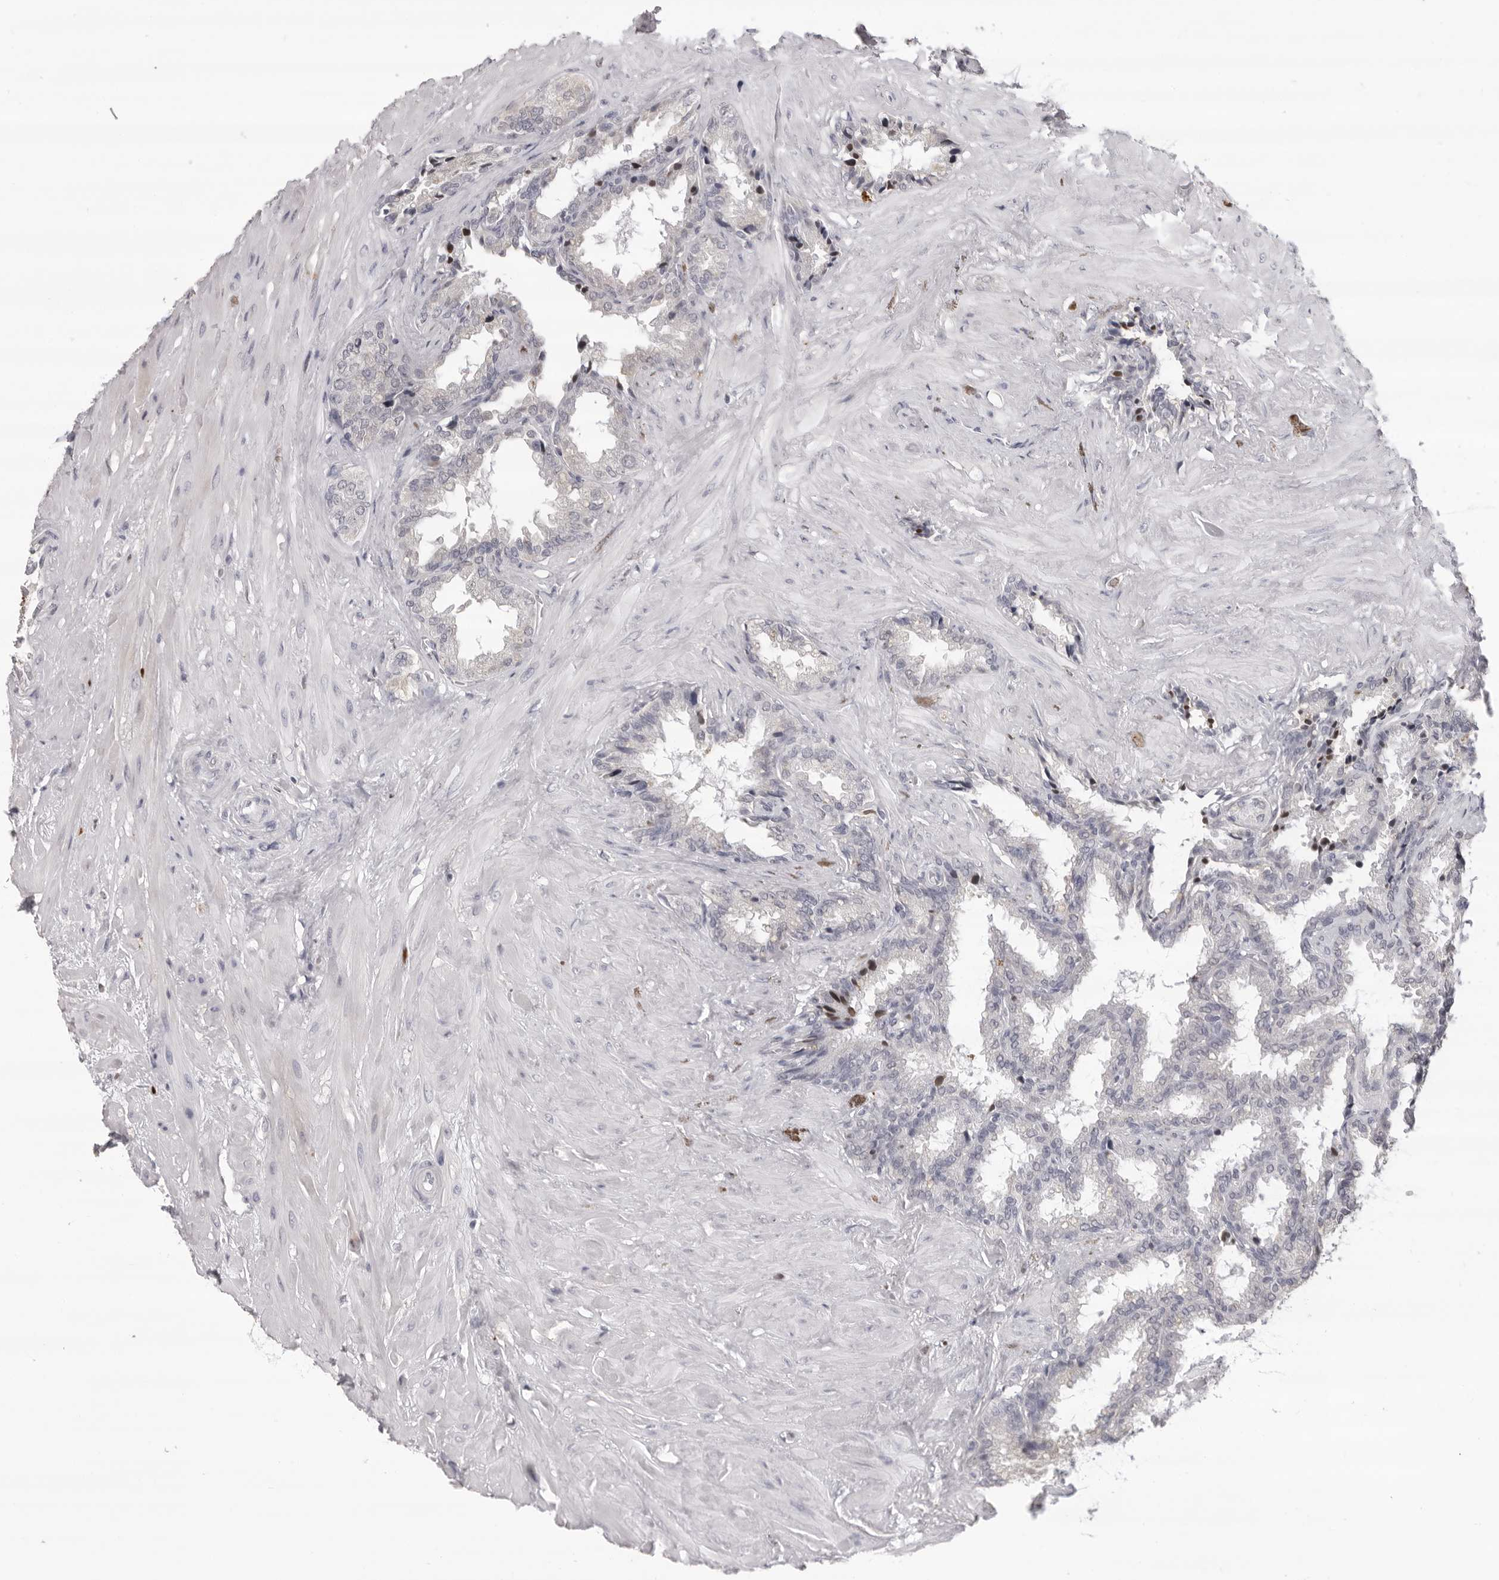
{"staining": {"intensity": "weak", "quantity": "<25%", "location": "cytoplasmic/membranous"}, "tissue": "seminal vesicle", "cell_type": "Glandular cells", "image_type": "normal", "snomed": [{"axis": "morphology", "description": "Normal tissue, NOS"}, {"axis": "topography", "description": "Seminal veicle"}], "caption": "Immunohistochemical staining of normal seminal vesicle shows no significant staining in glandular cells.", "gene": "IL31", "patient": {"sex": "male", "age": 46}}